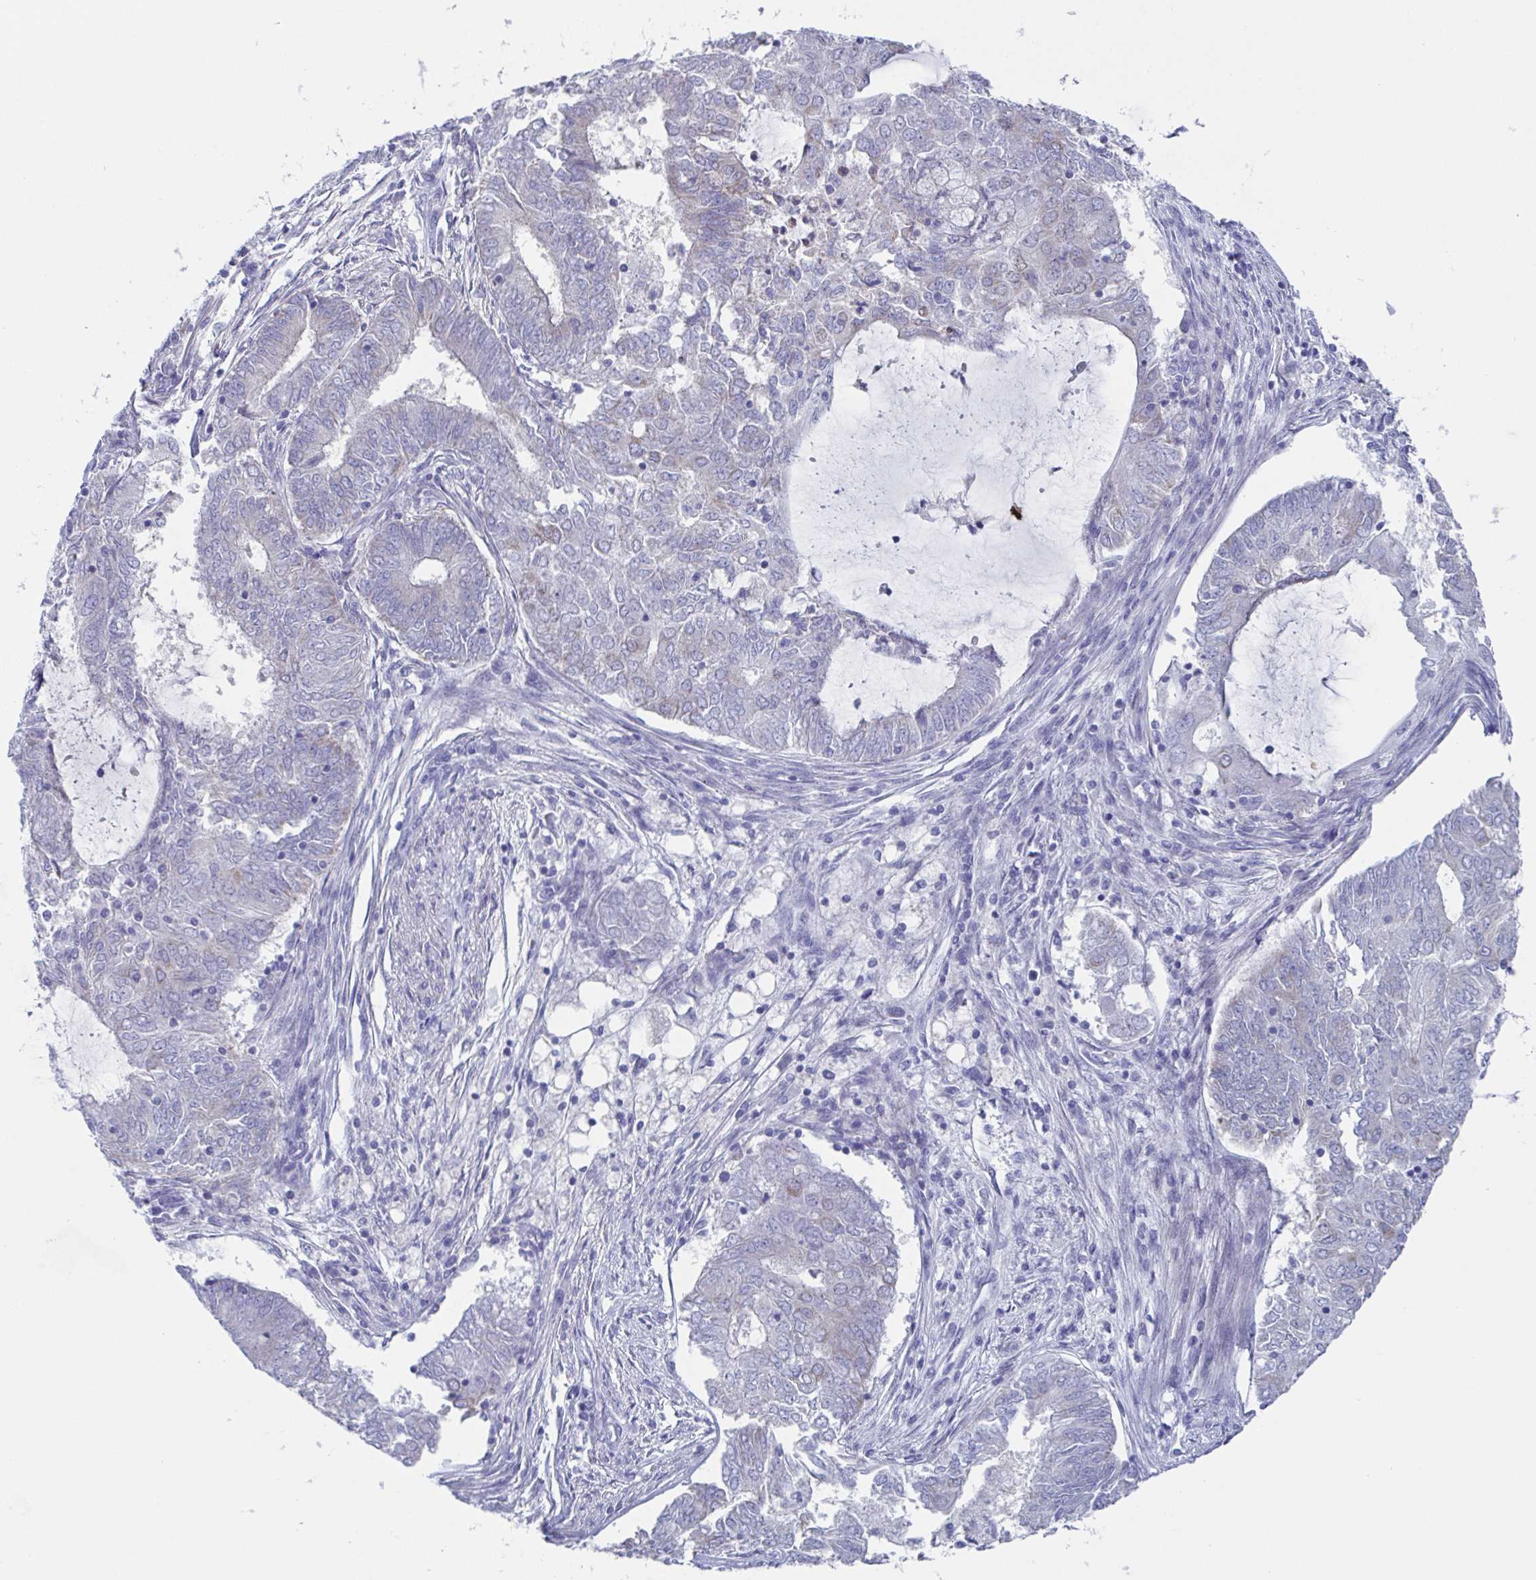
{"staining": {"intensity": "weak", "quantity": "<25%", "location": "nuclear"}, "tissue": "endometrial cancer", "cell_type": "Tumor cells", "image_type": "cancer", "snomed": [{"axis": "morphology", "description": "Adenocarcinoma, NOS"}, {"axis": "topography", "description": "Endometrium"}], "caption": "The image reveals no staining of tumor cells in endometrial cancer (adenocarcinoma).", "gene": "PBOV1", "patient": {"sex": "female", "age": 62}}